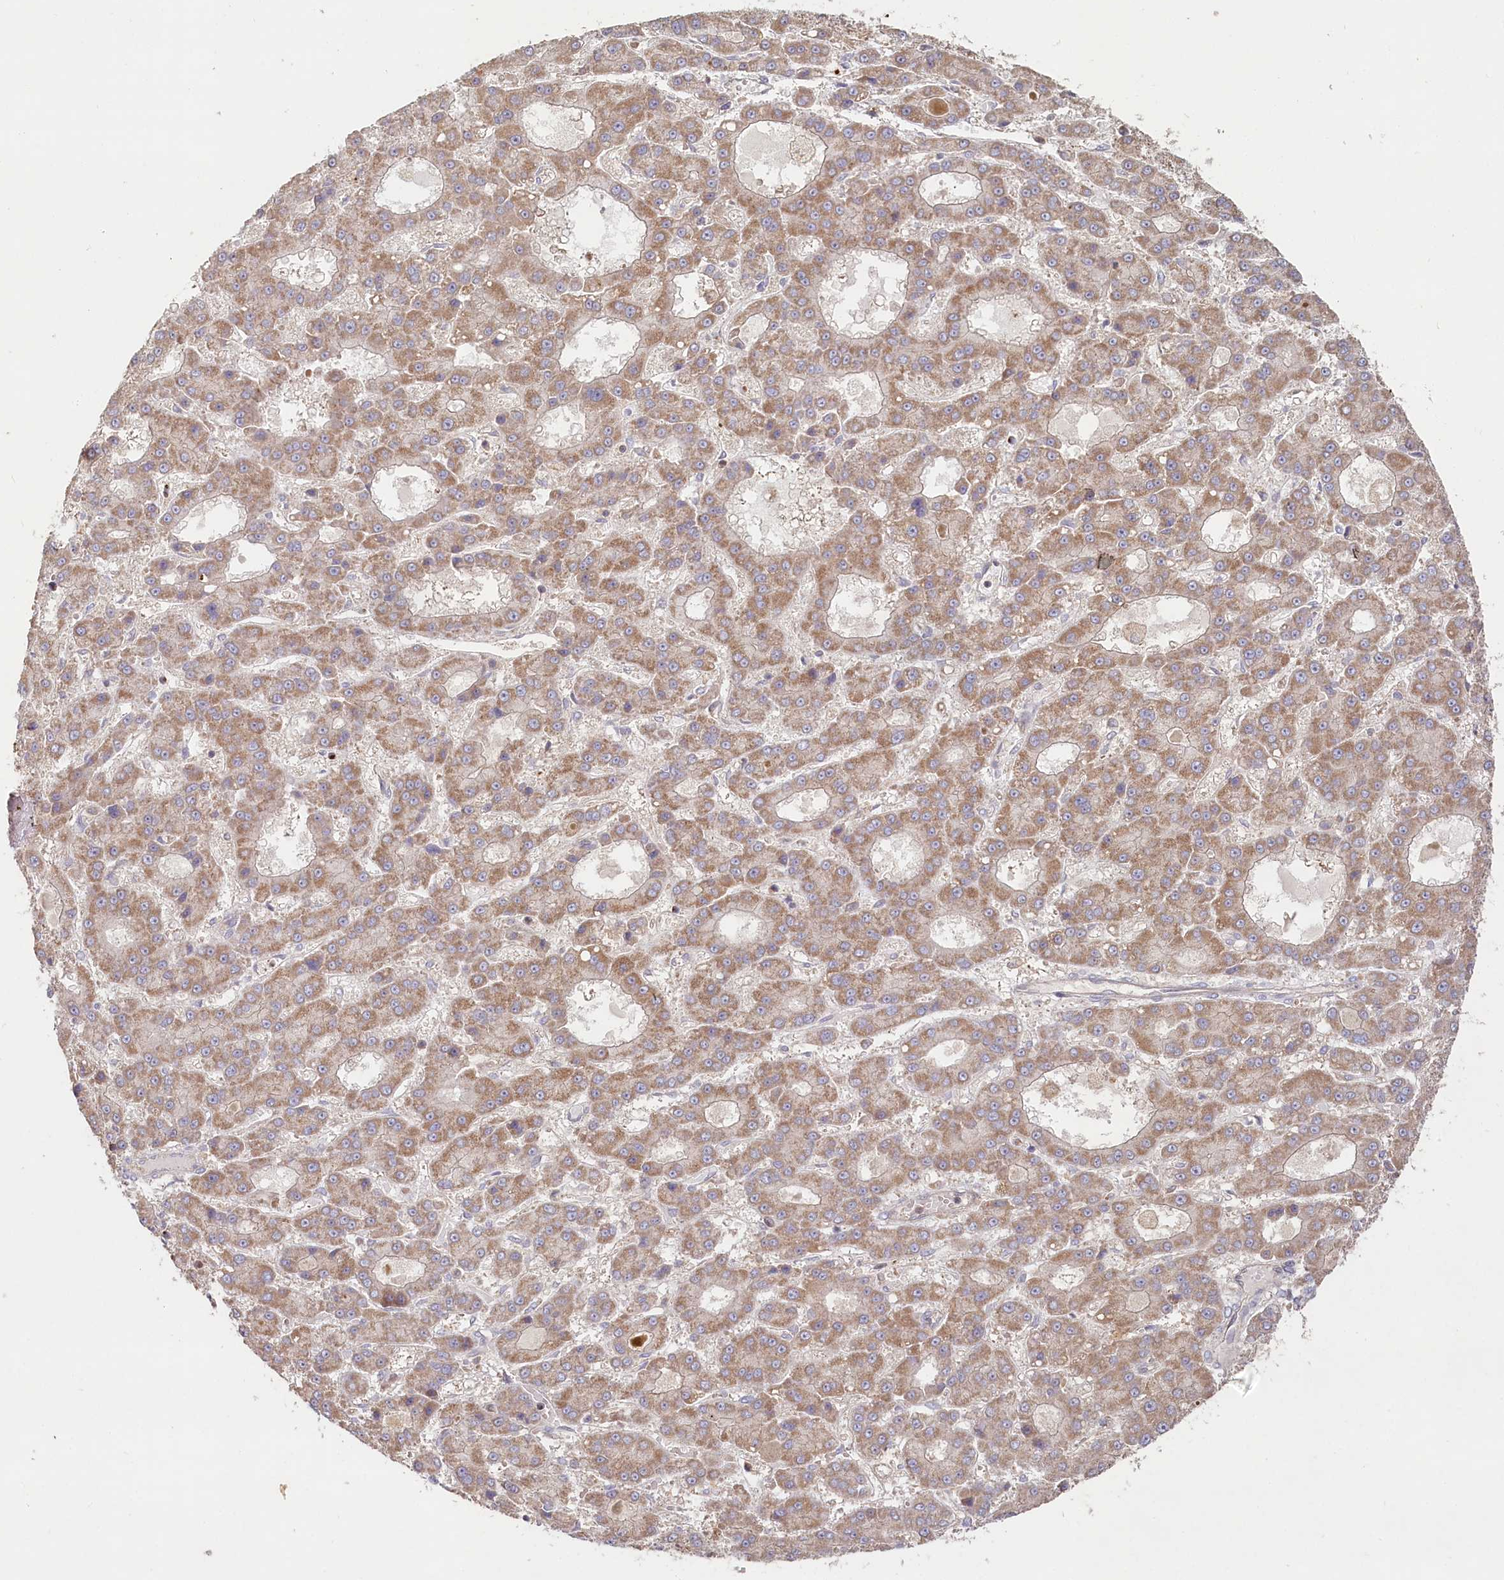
{"staining": {"intensity": "weak", "quantity": ">75%", "location": "cytoplasmic/membranous"}, "tissue": "liver cancer", "cell_type": "Tumor cells", "image_type": "cancer", "snomed": [{"axis": "morphology", "description": "Carcinoma, Hepatocellular, NOS"}, {"axis": "topography", "description": "Liver"}], "caption": "DAB immunohistochemical staining of liver cancer reveals weak cytoplasmic/membranous protein positivity in about >75% of tumor cells.", "gene": "HAL", "patient": {"sex": "male", "age": 70}}